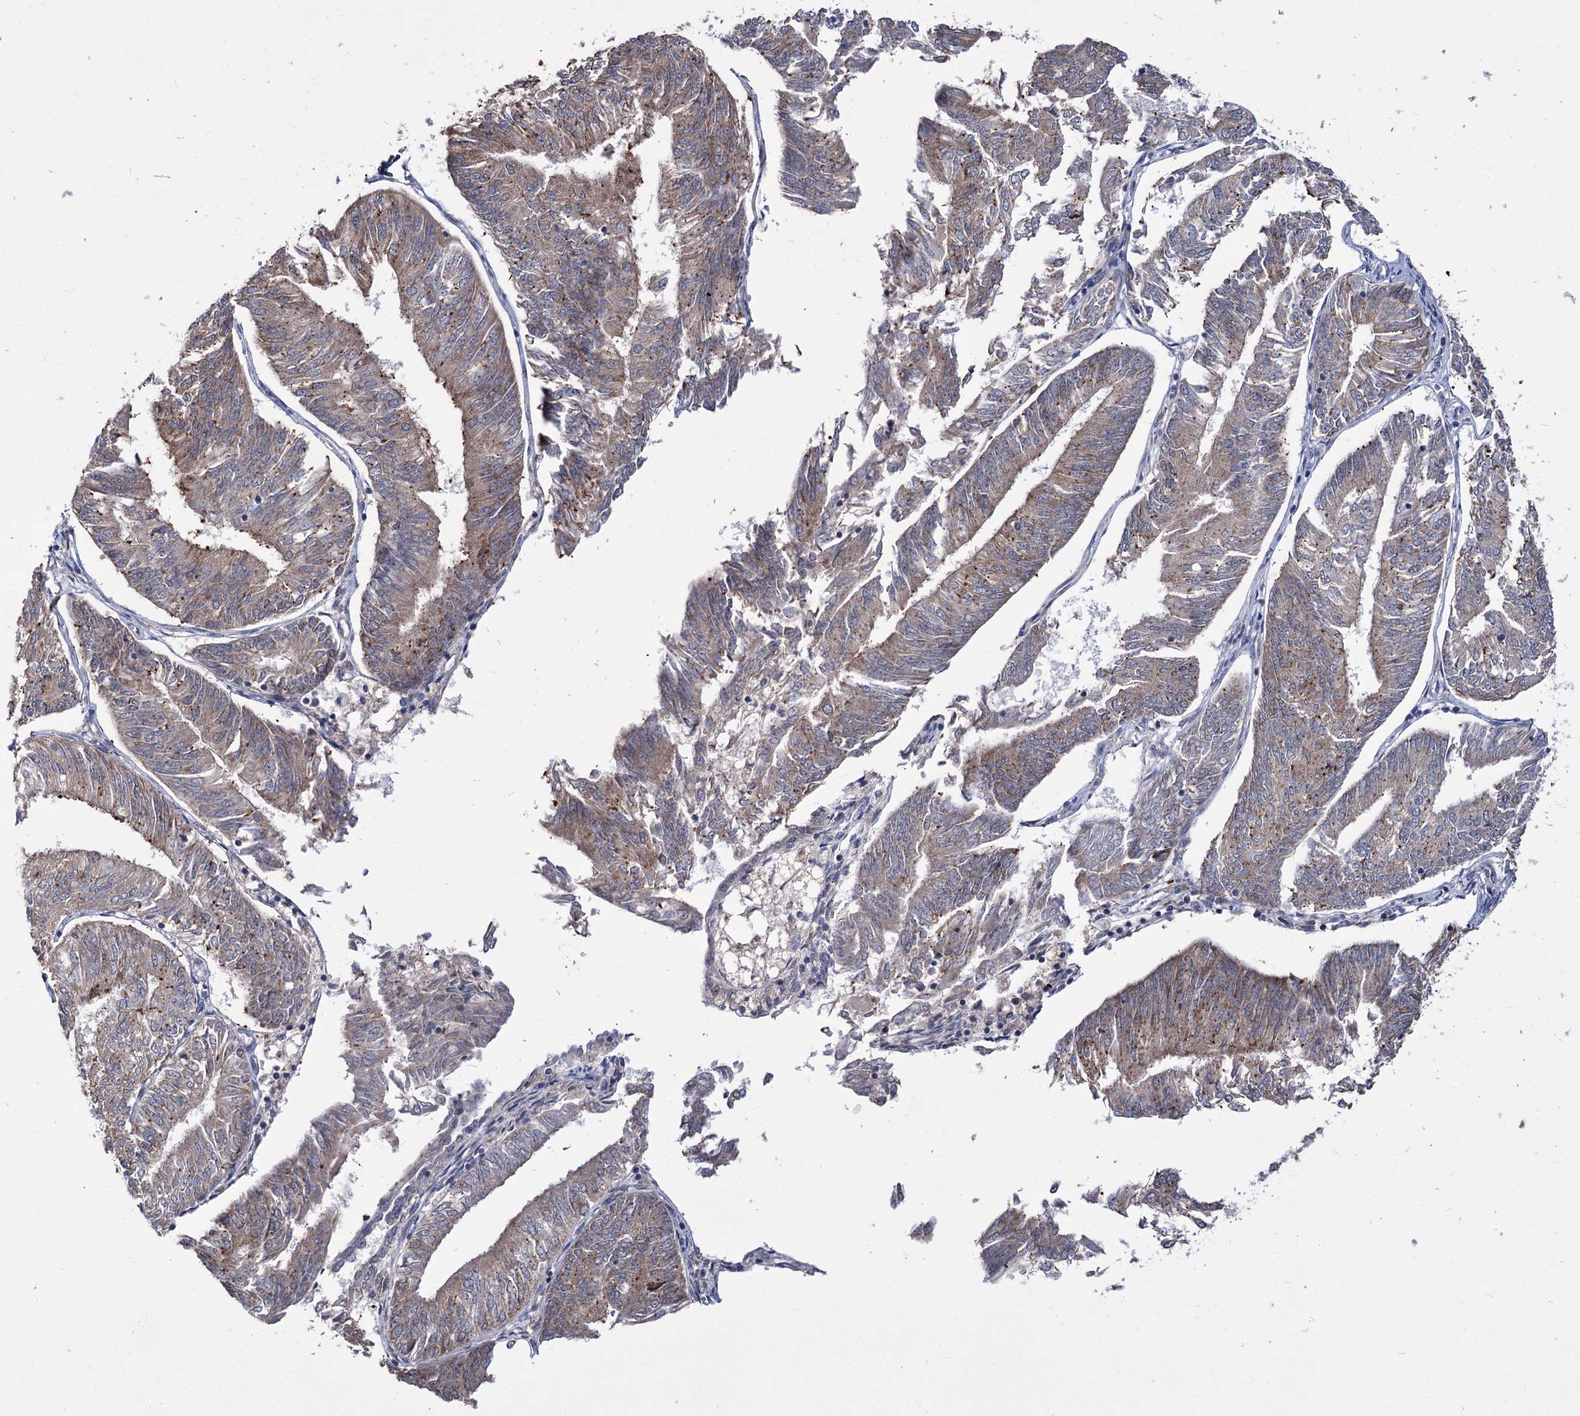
{"staining": {"intensity": "weak", "quantity": ">75%", "location": "cytoplasmic/membranous"}, "tissue": "endometrial cancer", "cell_type": "Tumor cells", "image_type": "cancer", "snomed": [{"axis": "morphology", "description": "Adenocarcinoma, NOS"}, {"axis": "topography", "description": "Endometrium"}], "caption": "Adenocarcinoma (endometrial) tissue displays weak cytoplasmic/membranous positivity in approximately >75% of tumor cells The protein of interest is shown in brown color, while the nuclei are stained blue.", "gene": "PPRC1", "patient": {"sex": "female", "age": 58}}